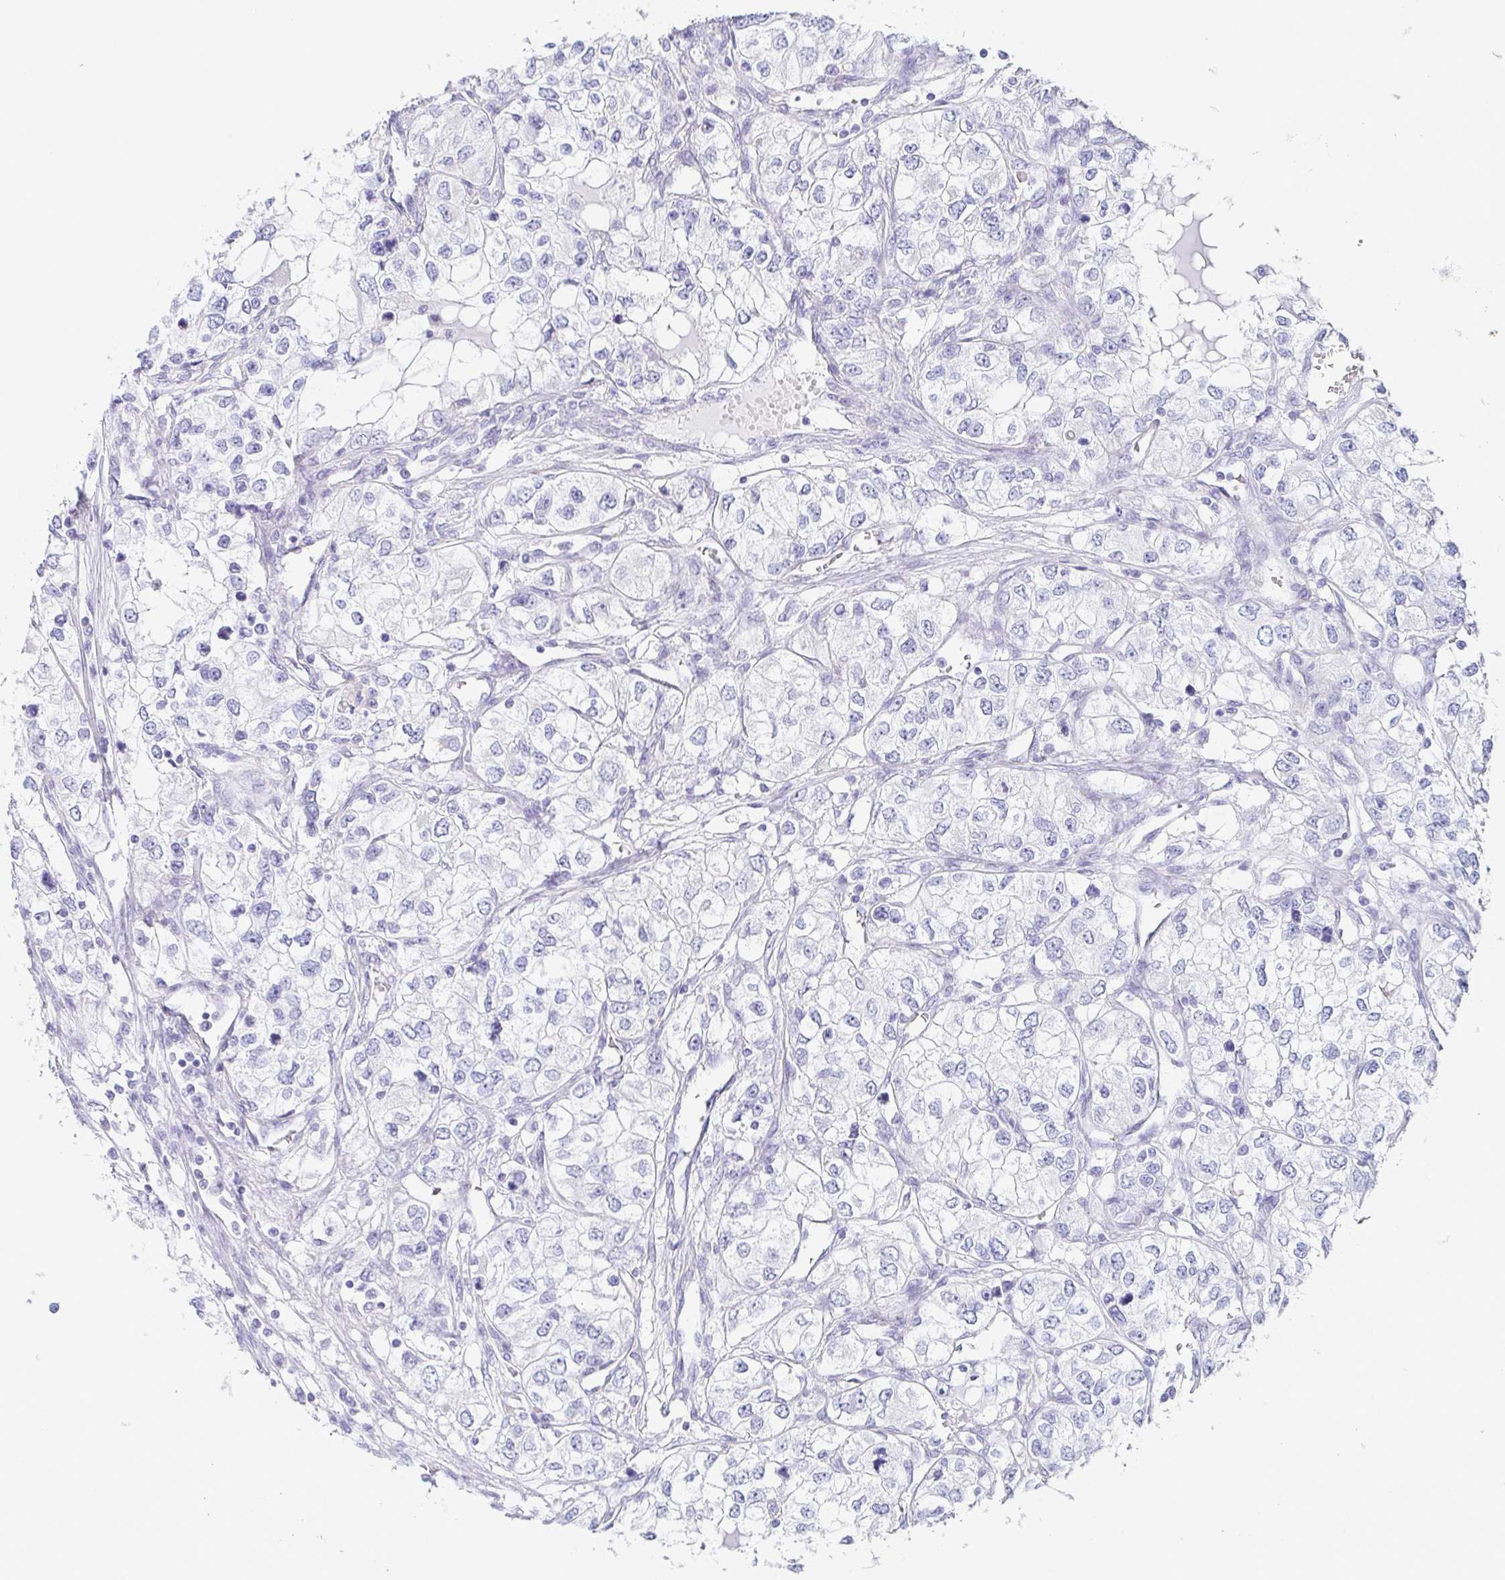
{"staining": {"intensity": "negative", "quantity": "none", "location": "none"}, "tissue": "renal cancer", "cell_type": "Tumor cells", "image_type": "cancer", "snomed": [{"axis": "morphology", "description": "Adenocarcinoma, NOS"}, {"axis": "topography", "description": "Kidney"}], "caption": "Immunohistochemistry photomicrograph of neoplastic tissue: human renal cancer (adenocarcinoma) stained with DAB demonstrates no significant protein staining in tumor cells.", "gene": "PRR27", "patient": {"sex": "female", "age": 59}}